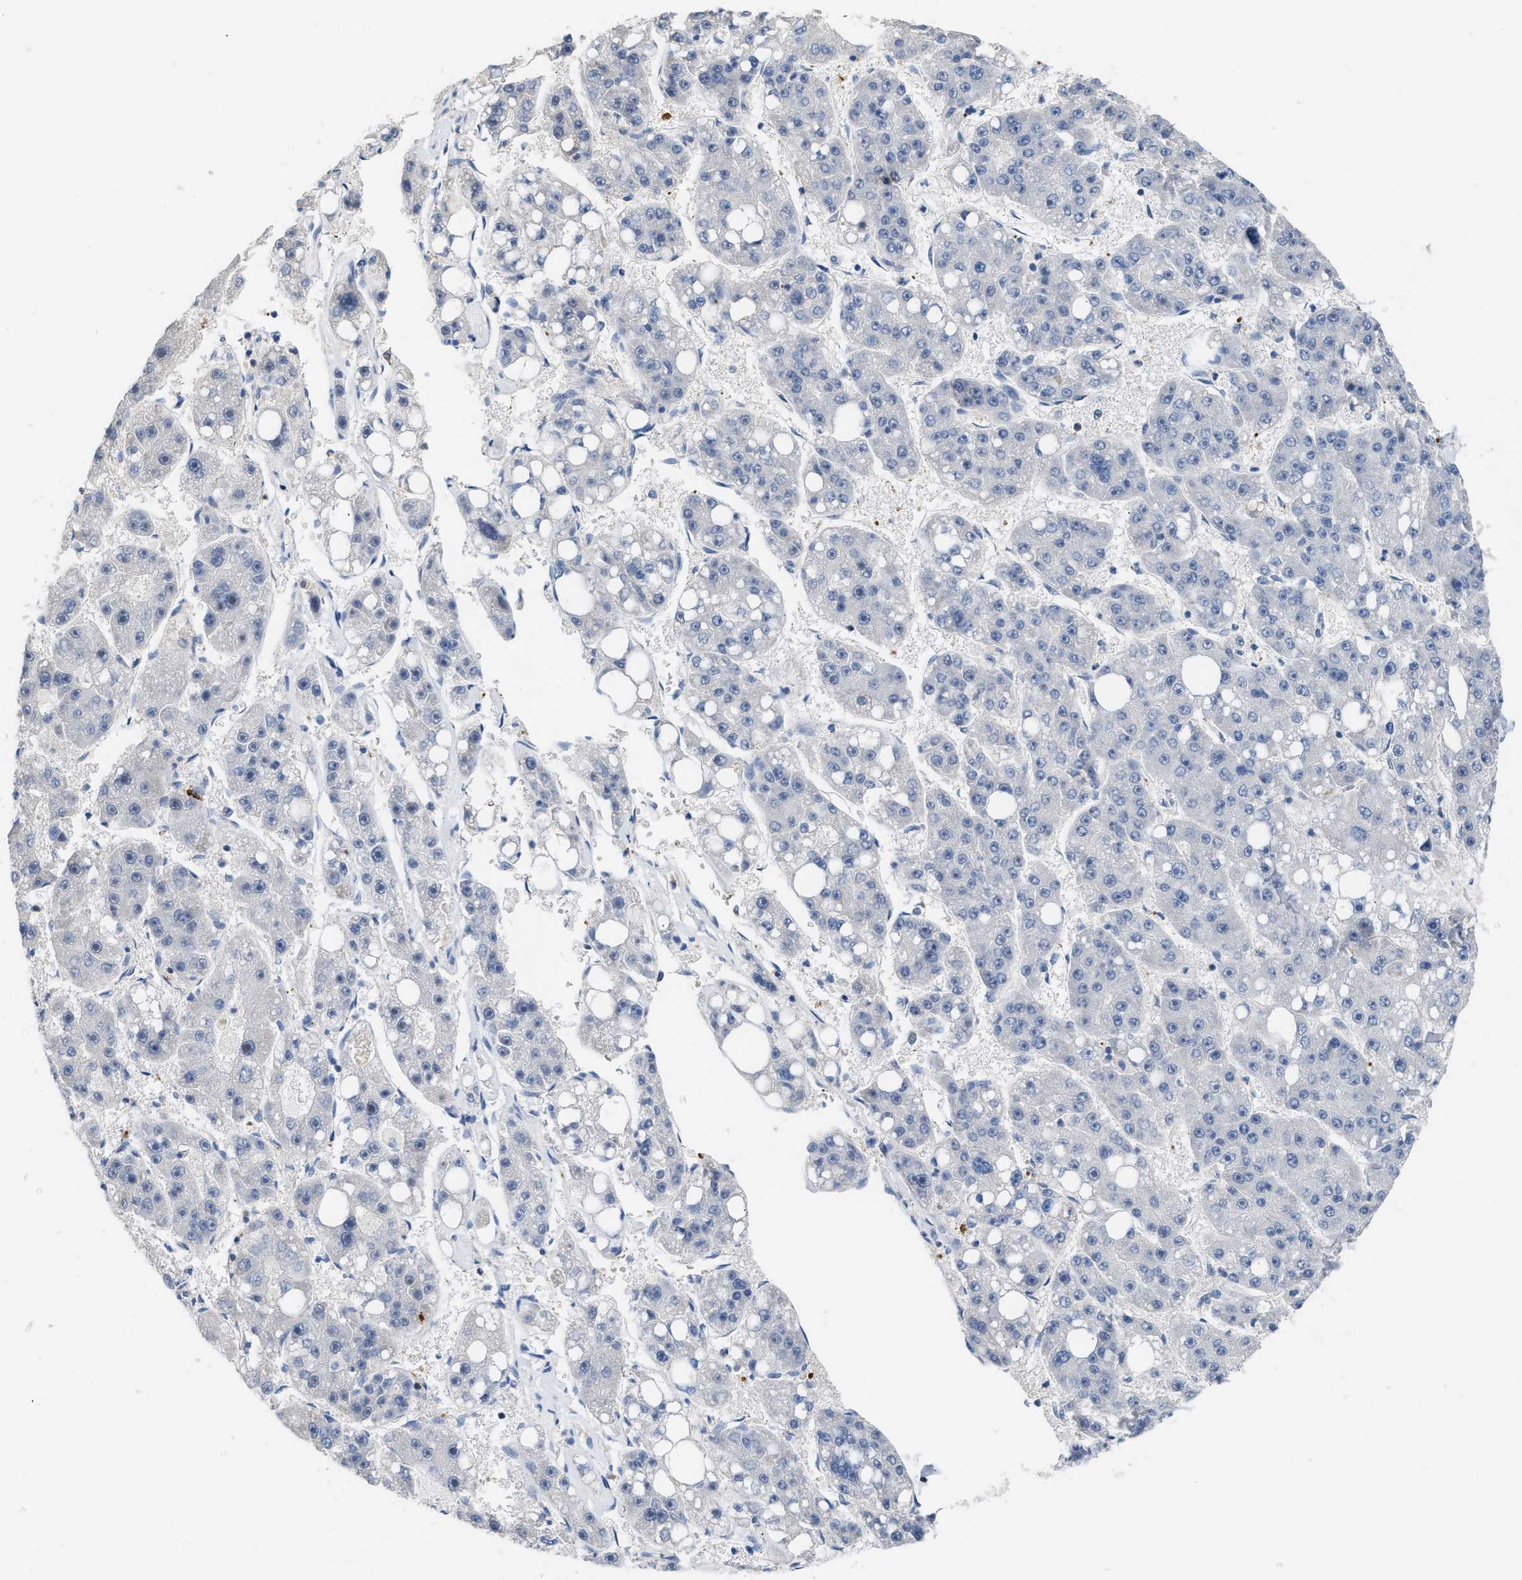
{"staining": {"intensity": "negative", "quantity": "none", "location": "none"}, "tissue": "liver cancer", "cell_type": "Tumor cells", "image_type": "cancer", "snomed": [{"axis": "morphology", "description": "Carcinoma, Hepatocellular, NOS"}, {"axis": "topography", "description": "Liver"}], "caption": "Tumor cells show no significant protein expression in liver cancer.", "gene": "ATP9A", "patient": {"sex": "female", "age": 61}}